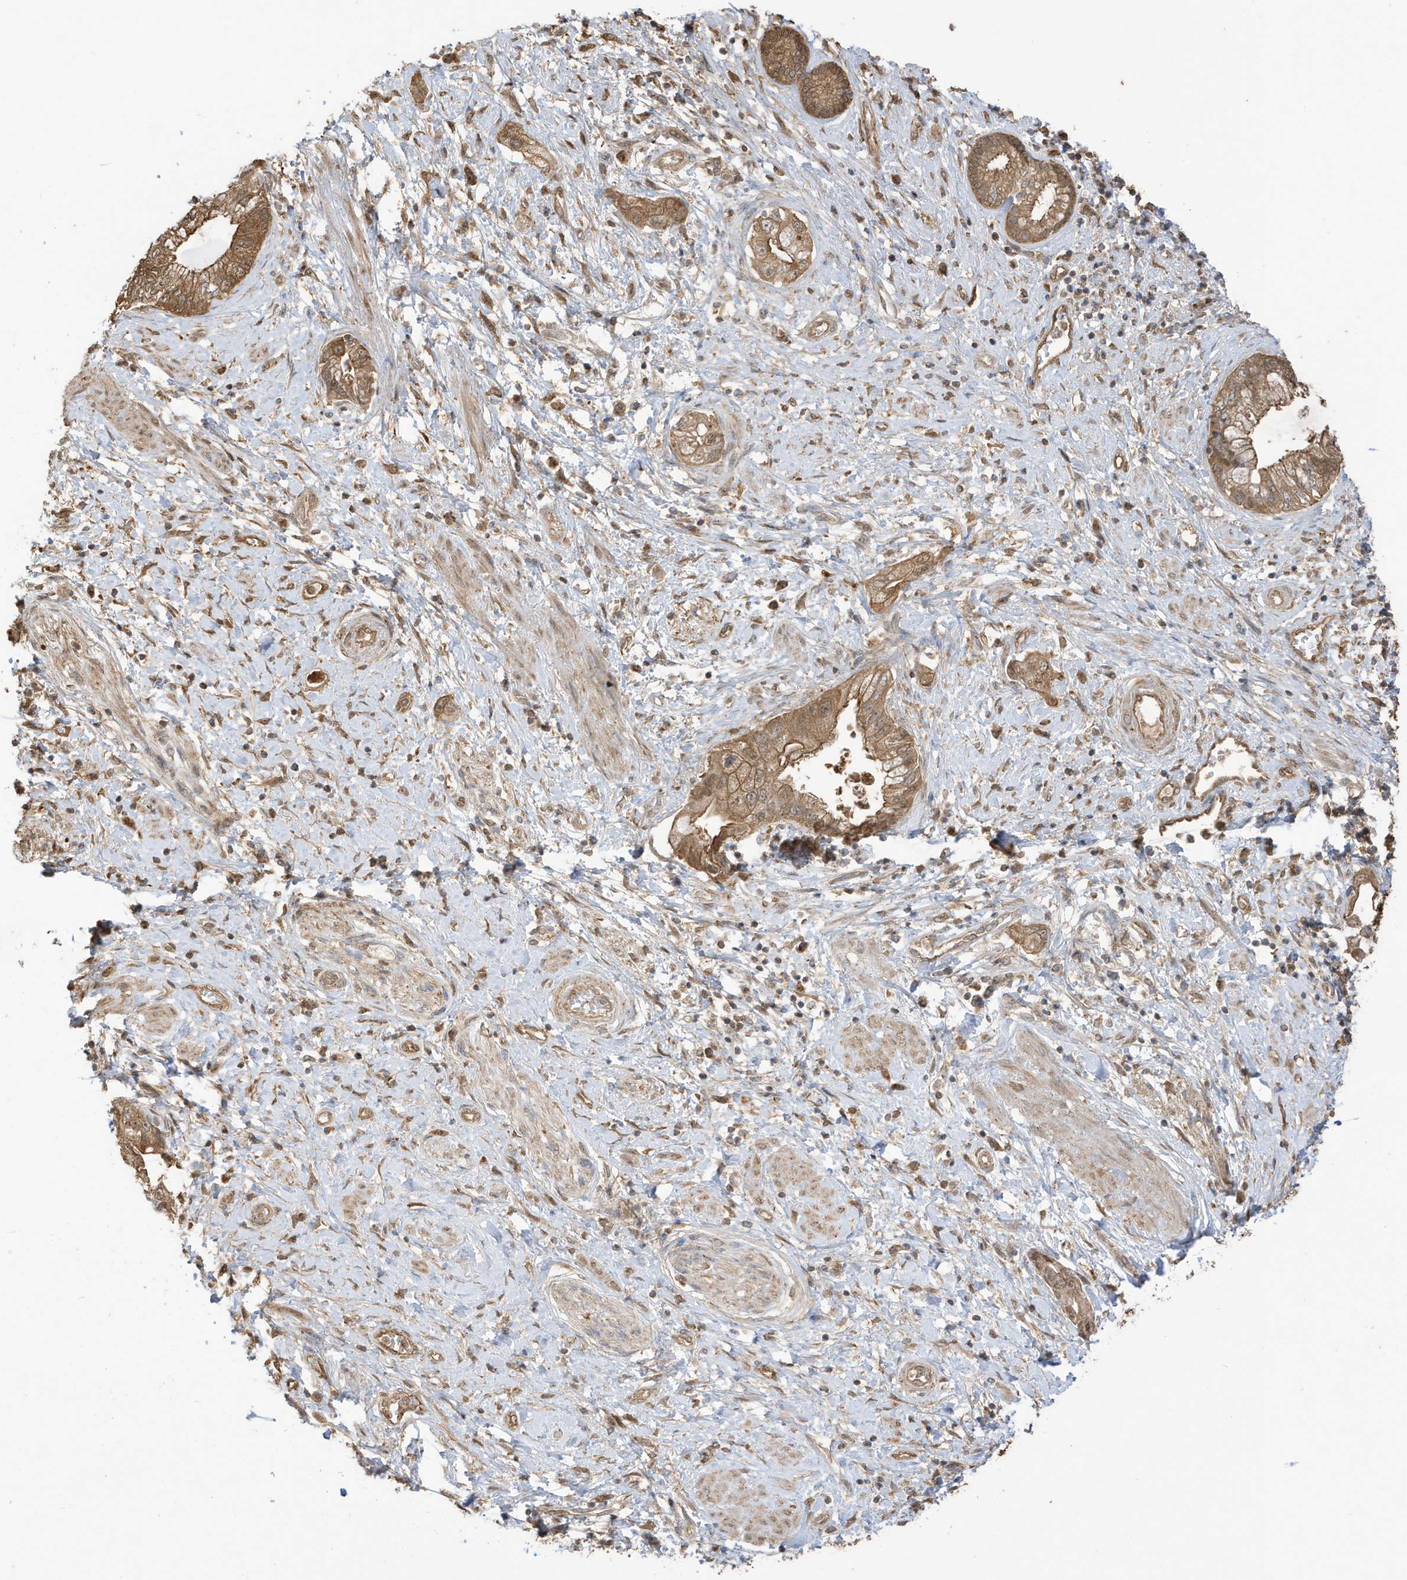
{"staining": {"intensity": "moderate", "quantity": ">75%", "location": "cytoplasmic/membranous"}, "tissue": "pancreatic cancer", "cell_type": "Tumor cells", "image_type": "cancer", "snomed": [{"axis": "morphology", "description": "Adenocarcinoma, NOS"}, {"axis": "topography", "description": "Pancreas"}], "caption": "Moderate cytoplasmic/membranous protein staining is appreciated in about >75% of tumor cells in pancreatic adenocarcinoma.", "gene": "AZI2", "patient": {"sex": "female", "age": 73}}